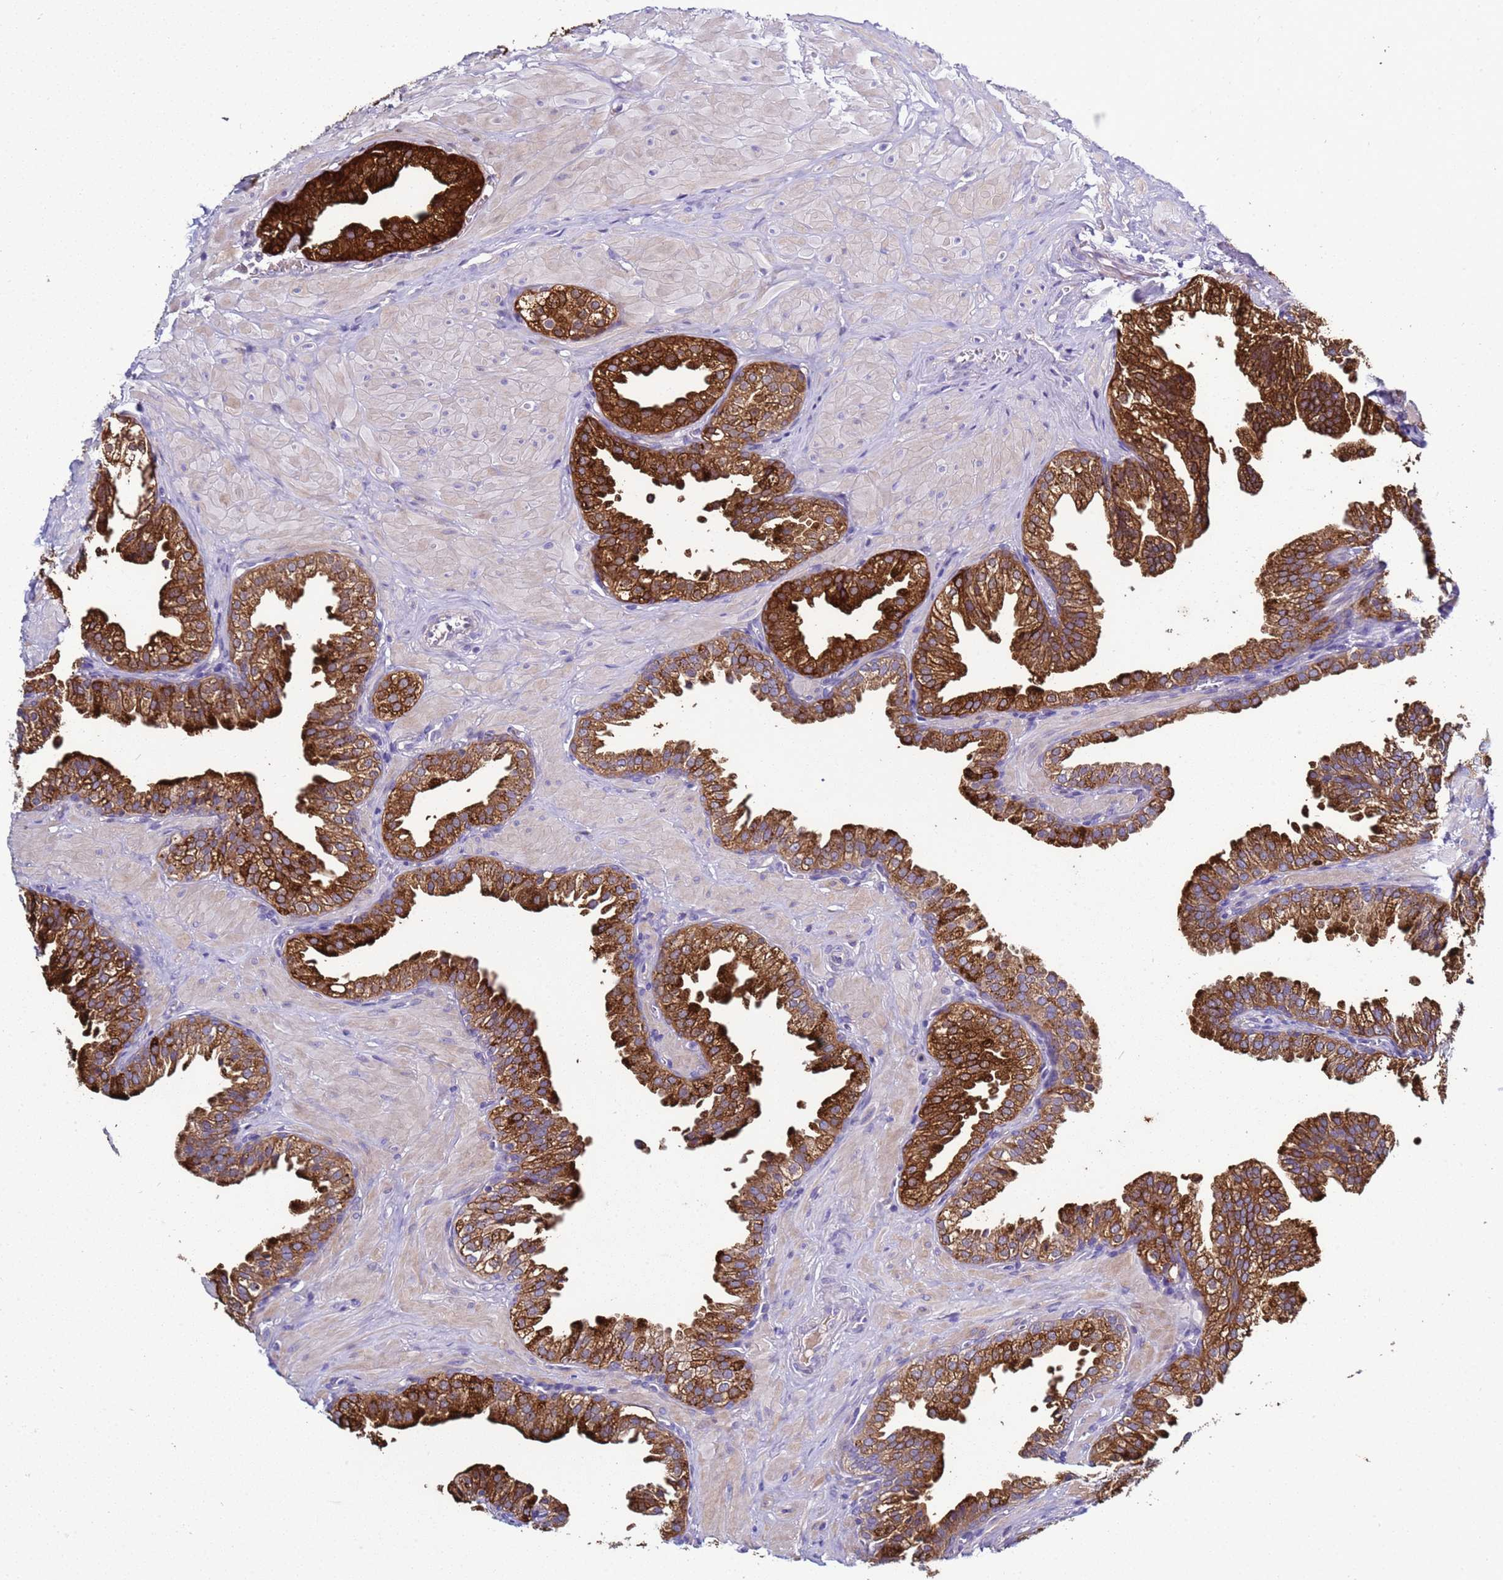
{"staining": {"intensity": "strong", "quantity": ">75%", "location": "cytoplasmic/membranous,nuclear"}, "tissue": "prostate", "cell_type": "Glandular cells", "image_type": "normal", "snomed": [{"axis": "morphology", "description": "Normal tissue, NOS"}, {"axis": "topography", "description": "Prostate"}, {"axis": "topography", "description": "Peripheral nerve tissue"}], "caption": "This is an image of immunohistochemistry (IHC) staining of normal prostate, which shows strong expression in the cytoplasmic/membranous,nuclear of glandular cells.", "gene": "NAT1", "patient": {"sex": "male", "age": 55}}